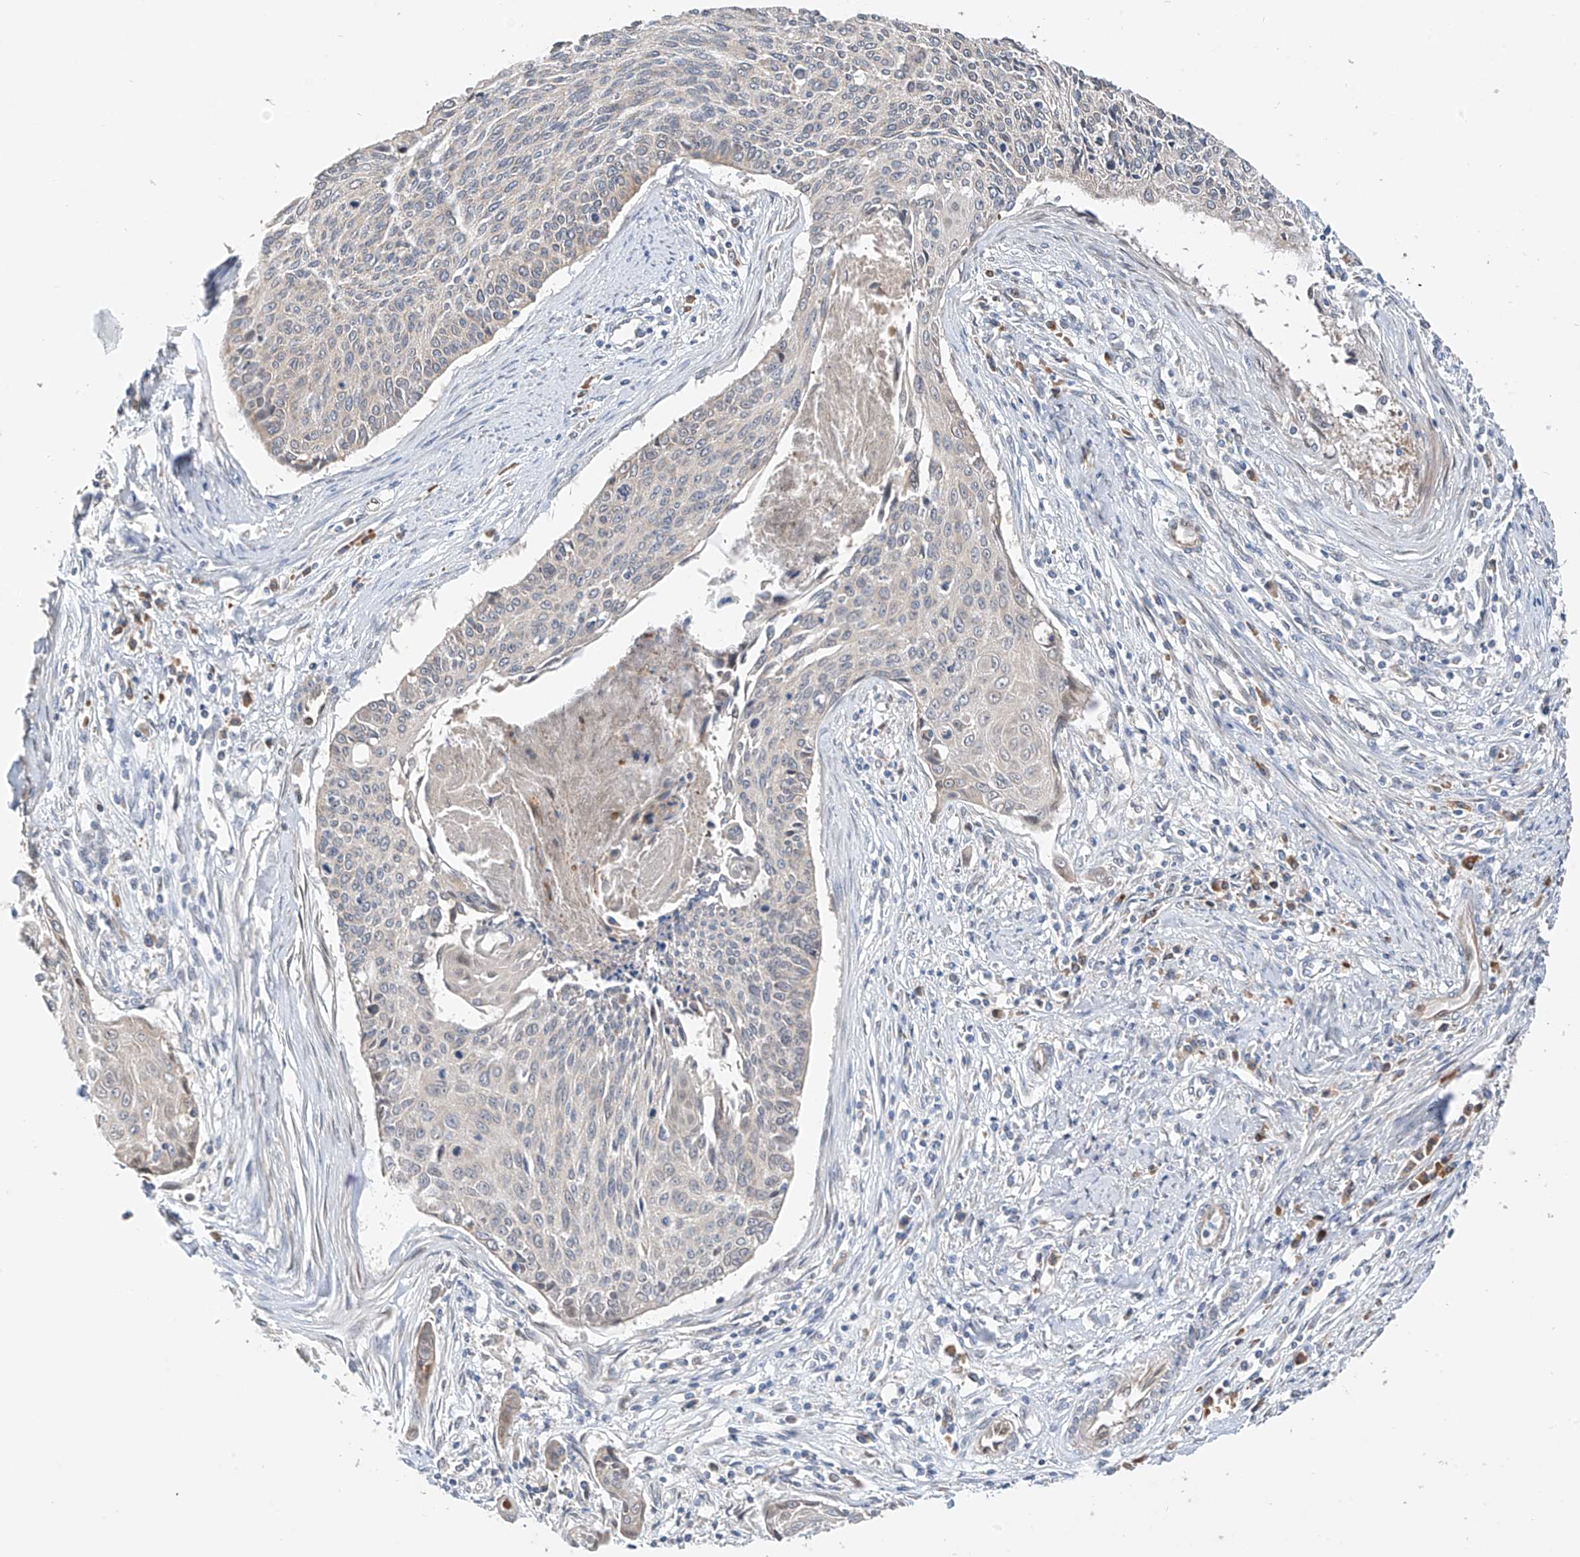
{"staining": {"intensity": "negative", "quantity": "none", "location": "none"}, "tissue": "cervical cancer", "cell_type": "Tumor cells", "image_type": "cancer", "snomed": [{"axis": "morphology", "description": "Squamous cell carcinoma, NOS"}, {"axis": "topography", "description": "Cervix"}], "caption": "This micrograph is of cervical cancer (squamous cell carcinoma) stained with immunohistochemistry (IHC) to label a protein in brown with the nuclei are counter-stained blue. There is no expression in tumor cells. (DAB (3,3'-diaminobenzidine) immunohistochemistry, high magnification).", "gene": "PPA2", "patient": {"sex": "female", "age": 55}}